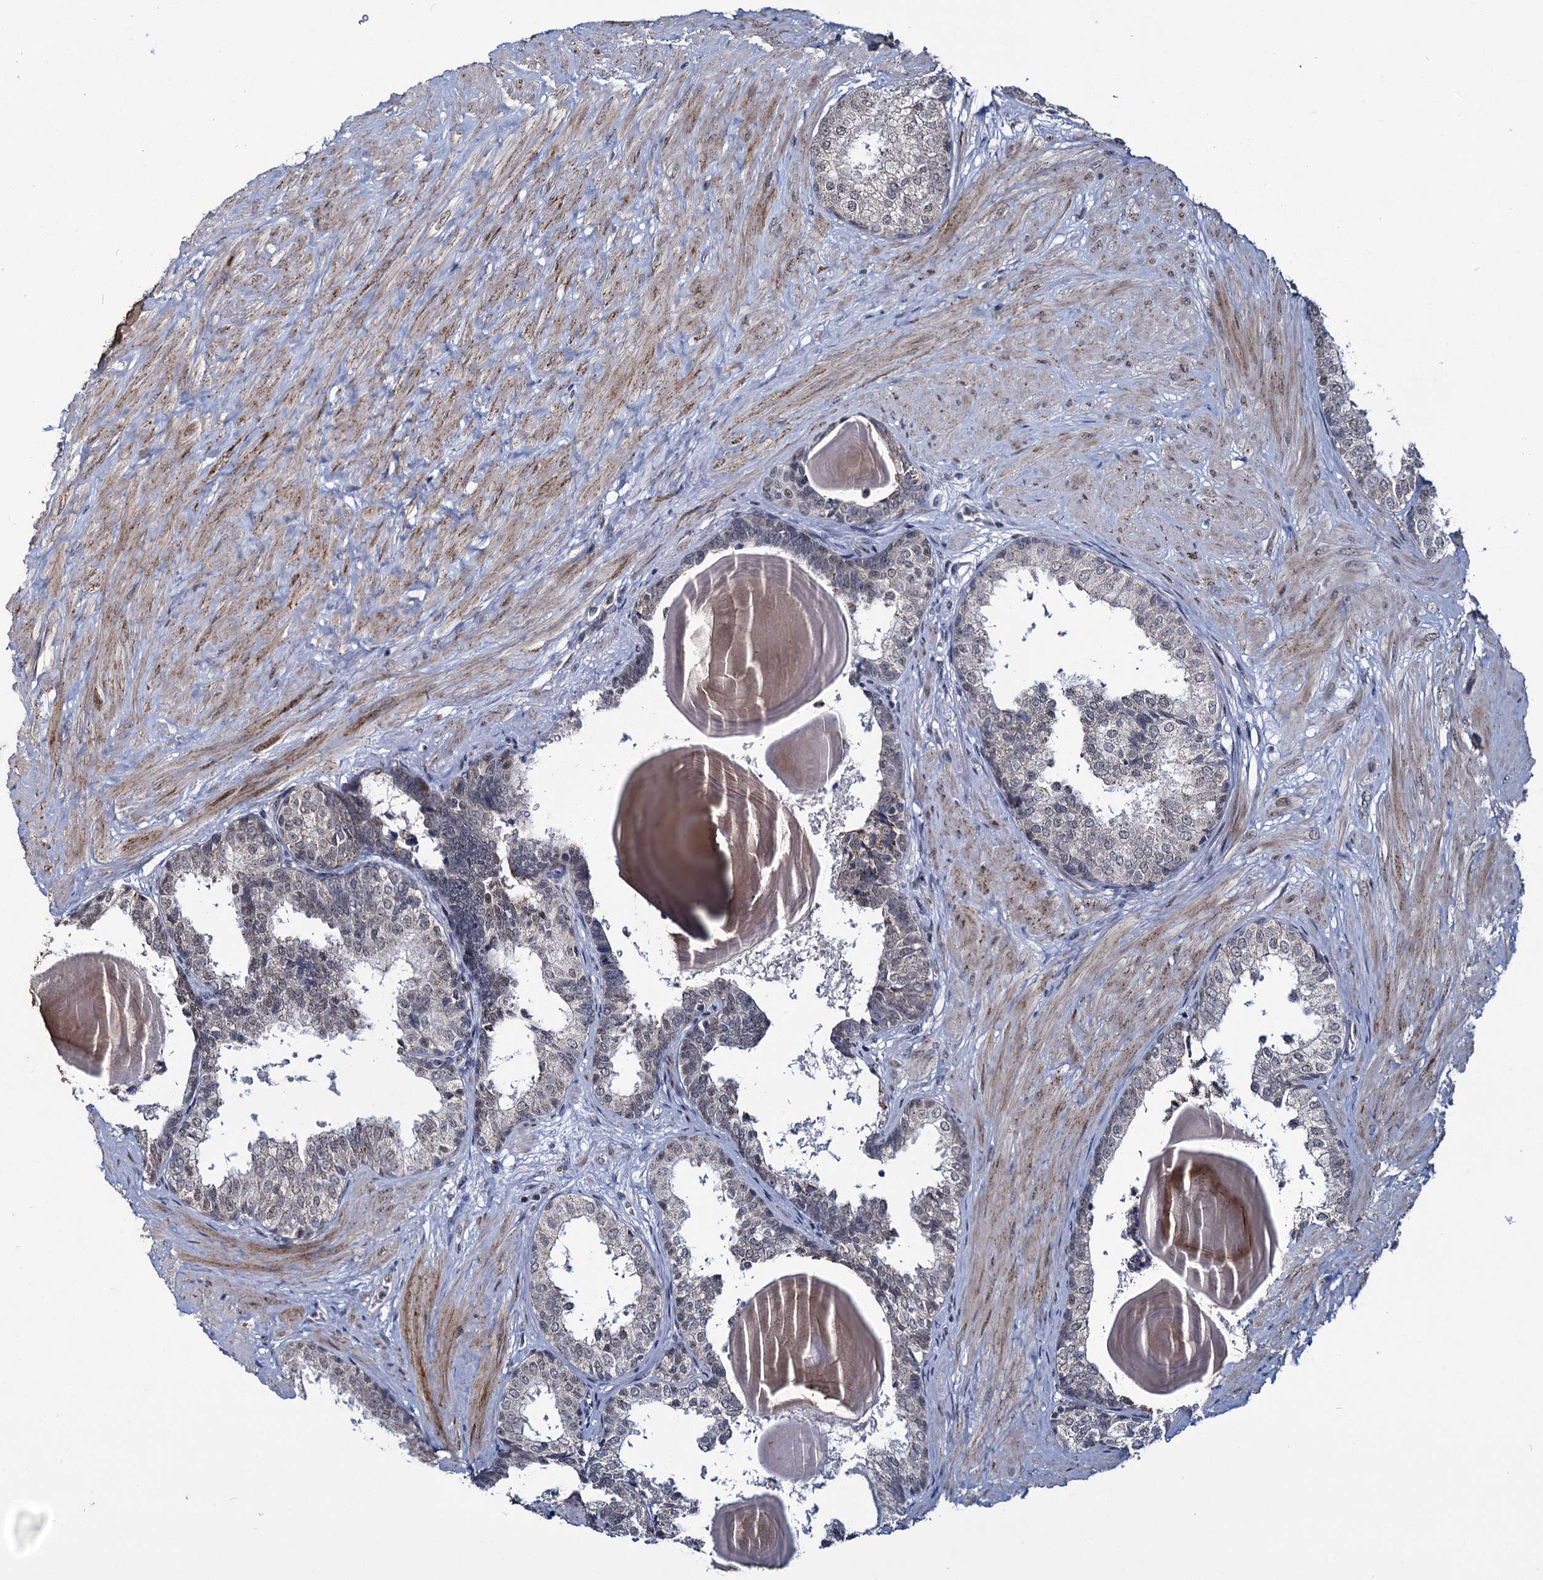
{"staining": {"intensity": "strong", "quantity": "25%-75%", "location": "nuclear"}, "tissue": "prostate", "cell_type": "Glandular cells", "image_type": "normal", "snomed": [{"axis": "morphology", "description": "Normal tissue, NOS"}, {"axis": "topography", "description": "Prostate"}], "caption": "Approximately 25%-75% of glandular cells in normal prostate show strong nuclear protein positivity as visualized by brown immunohistochemical staining.", "gene": "RPUSD4", "patient": {"sex": "male", "age": 48}}